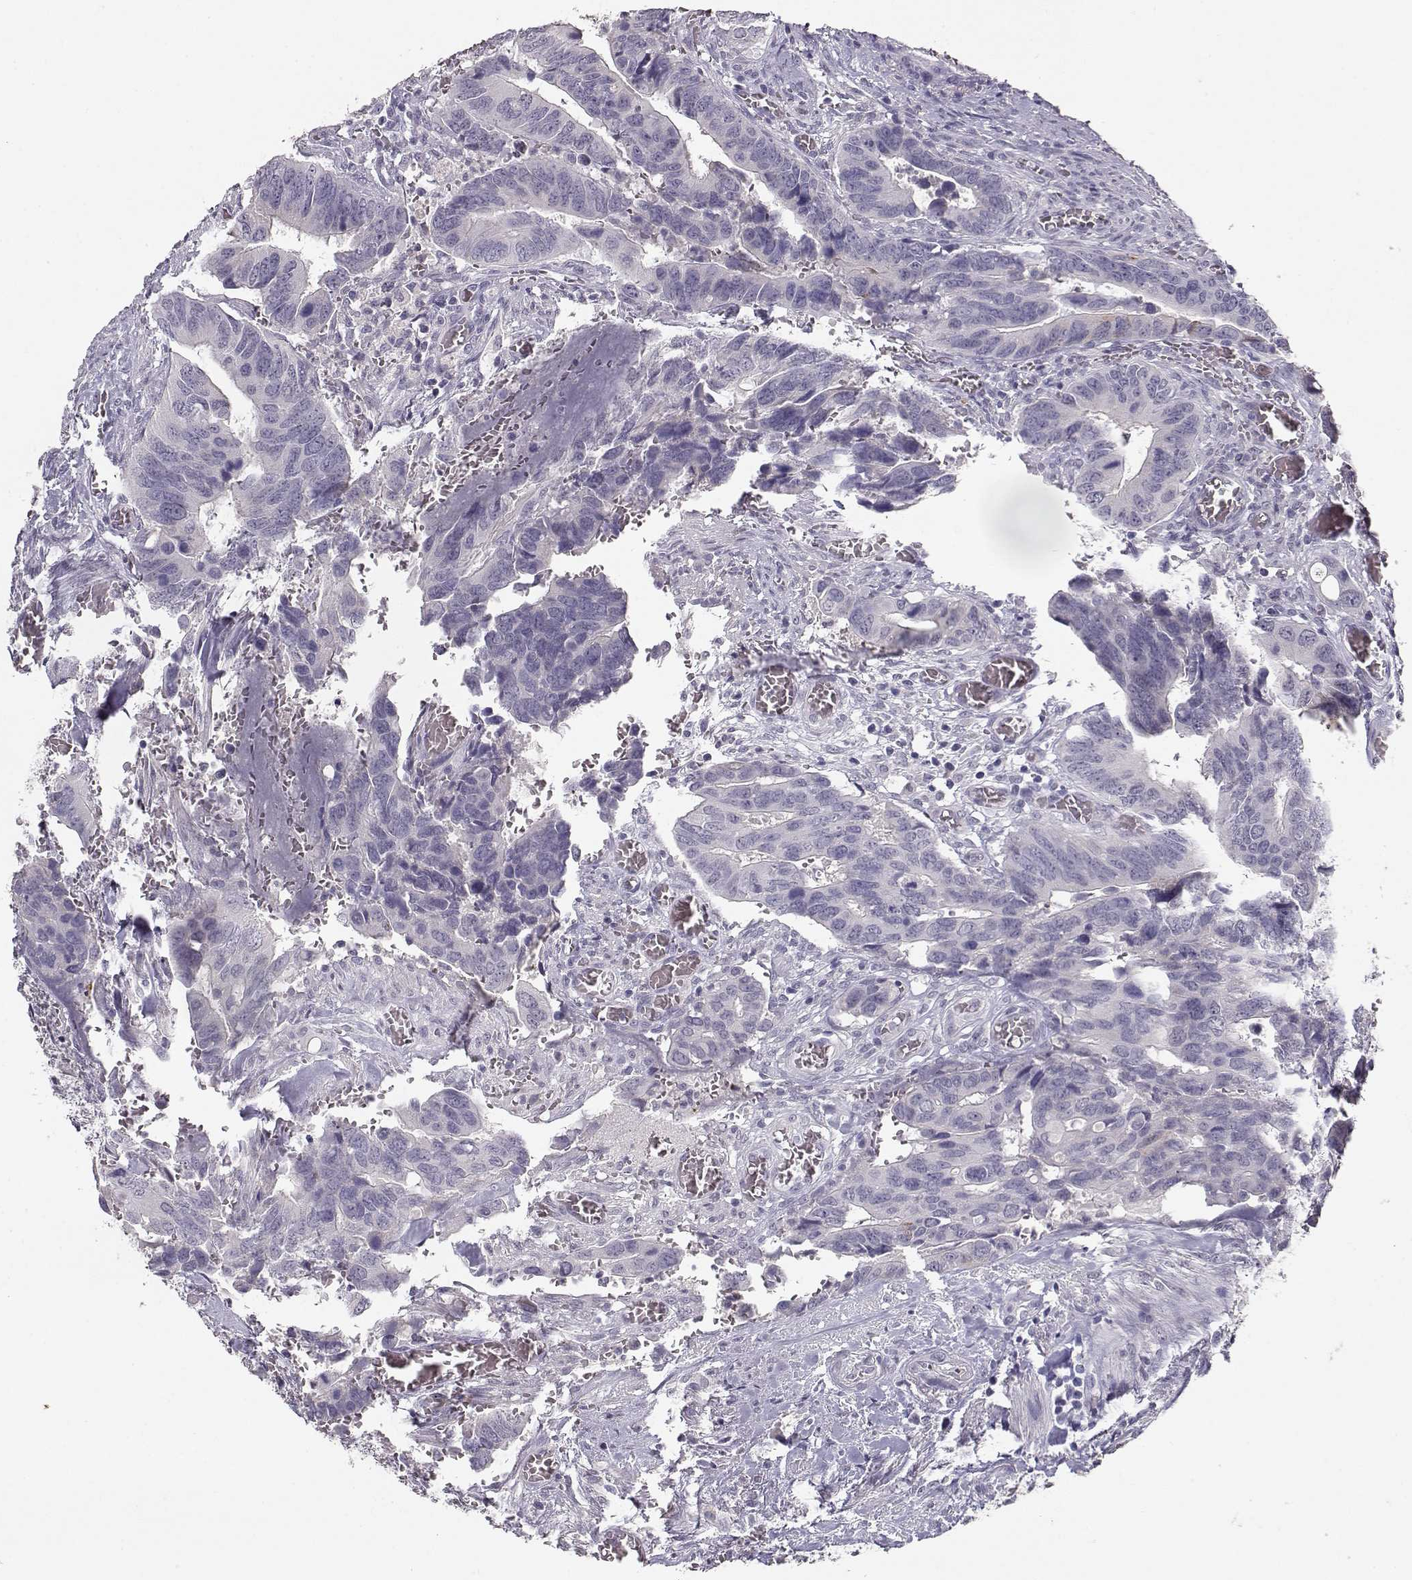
{"staining": {"intensity": "negative", "quantity": "none", "location": "none"}, "tissue": "colorectal cancer", "cell_type": "Tumor cells", "image_type": "cancer", "snomed": [{"axis": "morphology", "description": "Adenocarcinoma, NOS"}, {"axis": "topography", "description": "Colon"}], "caption": "A high-resolution micrograph shows immunohistochemistry (IHC) staining of colorectal cancer, which demonstrates no significant staining in tumor cells.", "gene": "TPH2", "patient": {"sex": "male", "age": 49}}